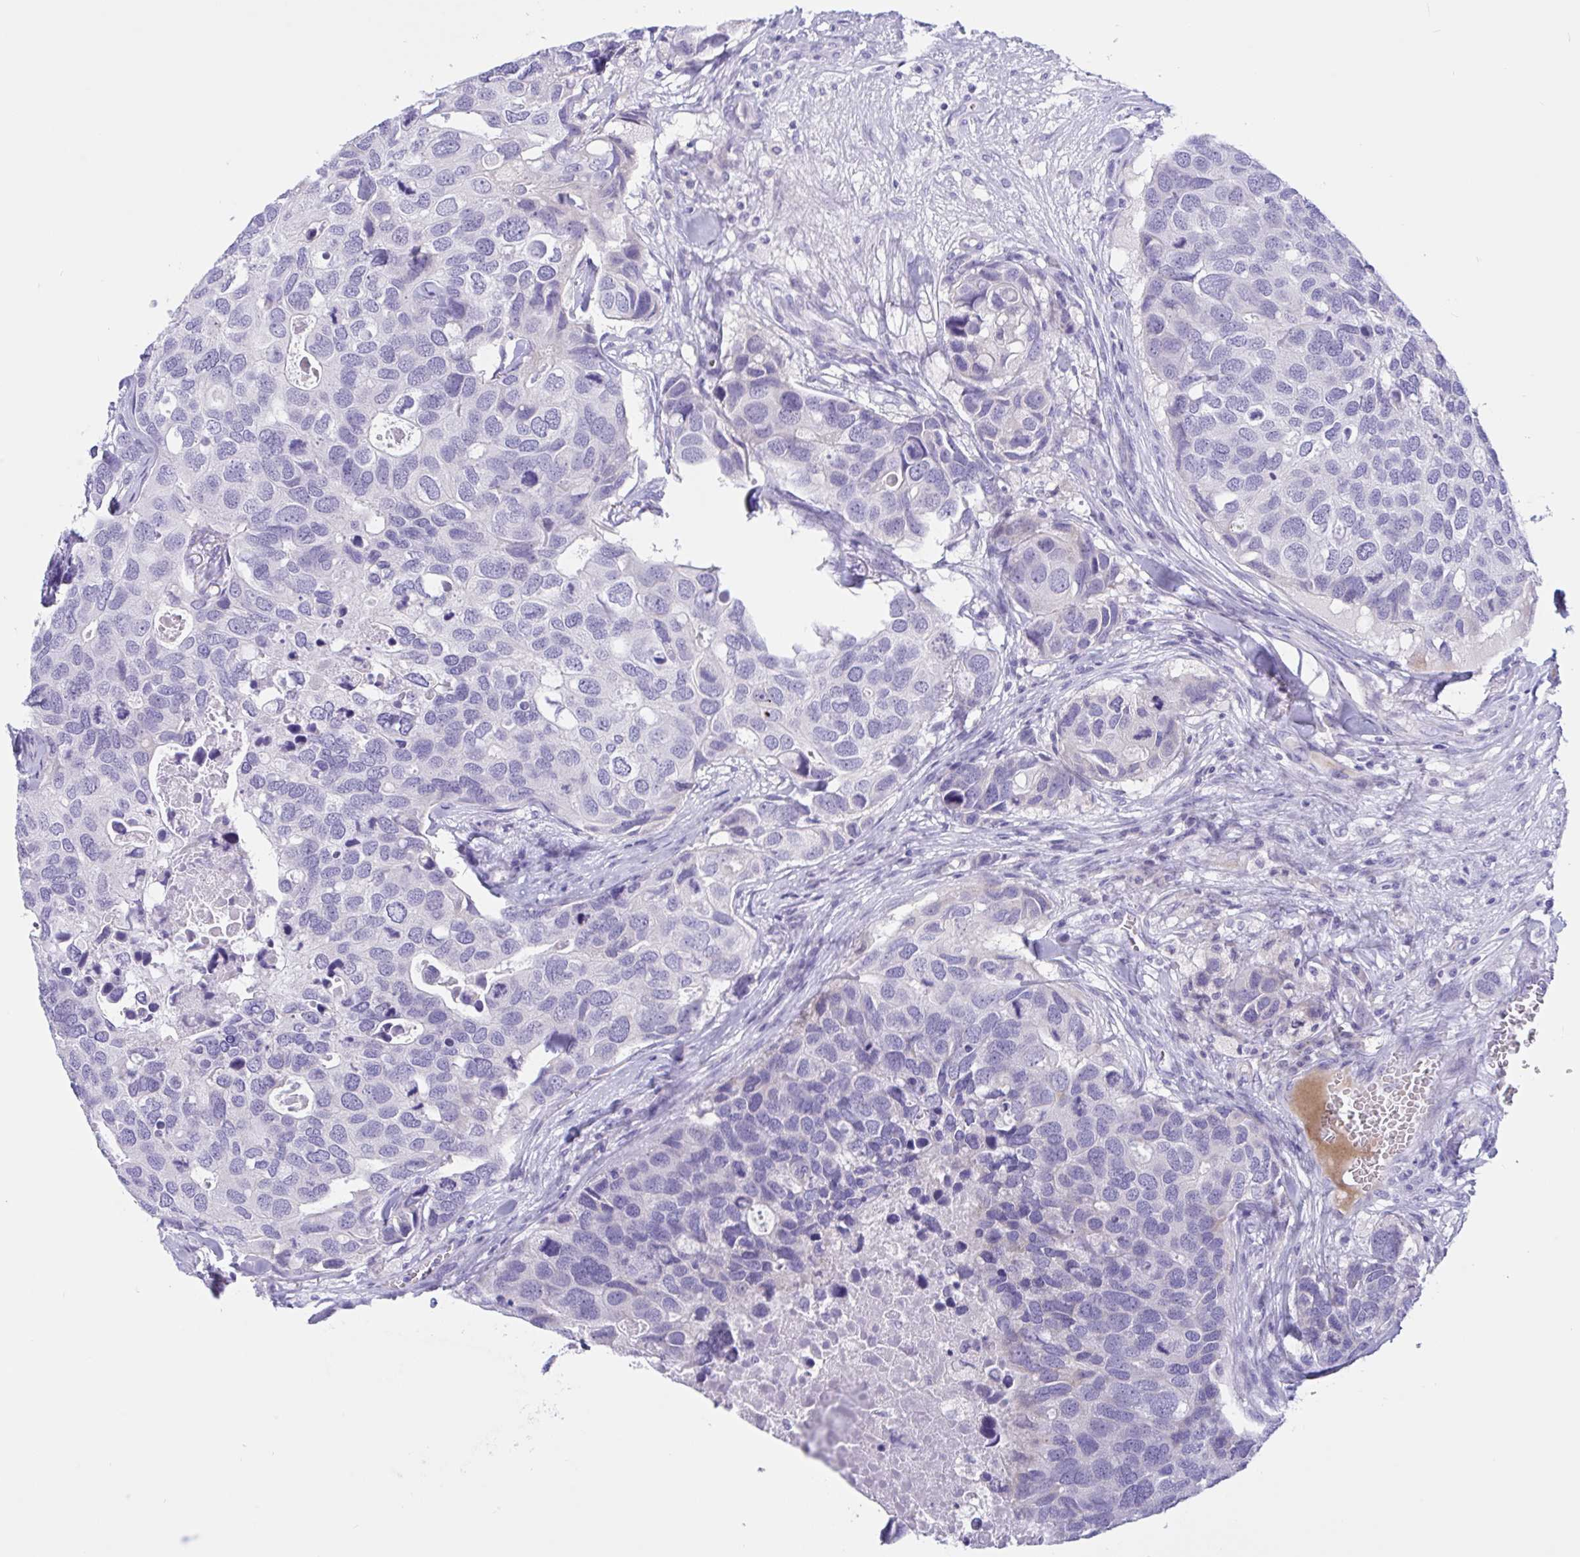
{"staining": {"intensity": "negative", "quantity": "none", "location": "none"}, "tissue": "breast cancer", "cell_type": "Tumor cells", "image_type": "cancer", "snomed": [{"axis": "morphology", "description": "Duct carcinoma"}, {"axis": "topography", "description": "Breast"}], "caption": "DAB (3,3'-diaminobenzidine) immunohistochemical staining of breast cancer shows no significant expression in tumor cells.", "gene": "OXLD1", "patient": {"sex": "female", "age": 83}}